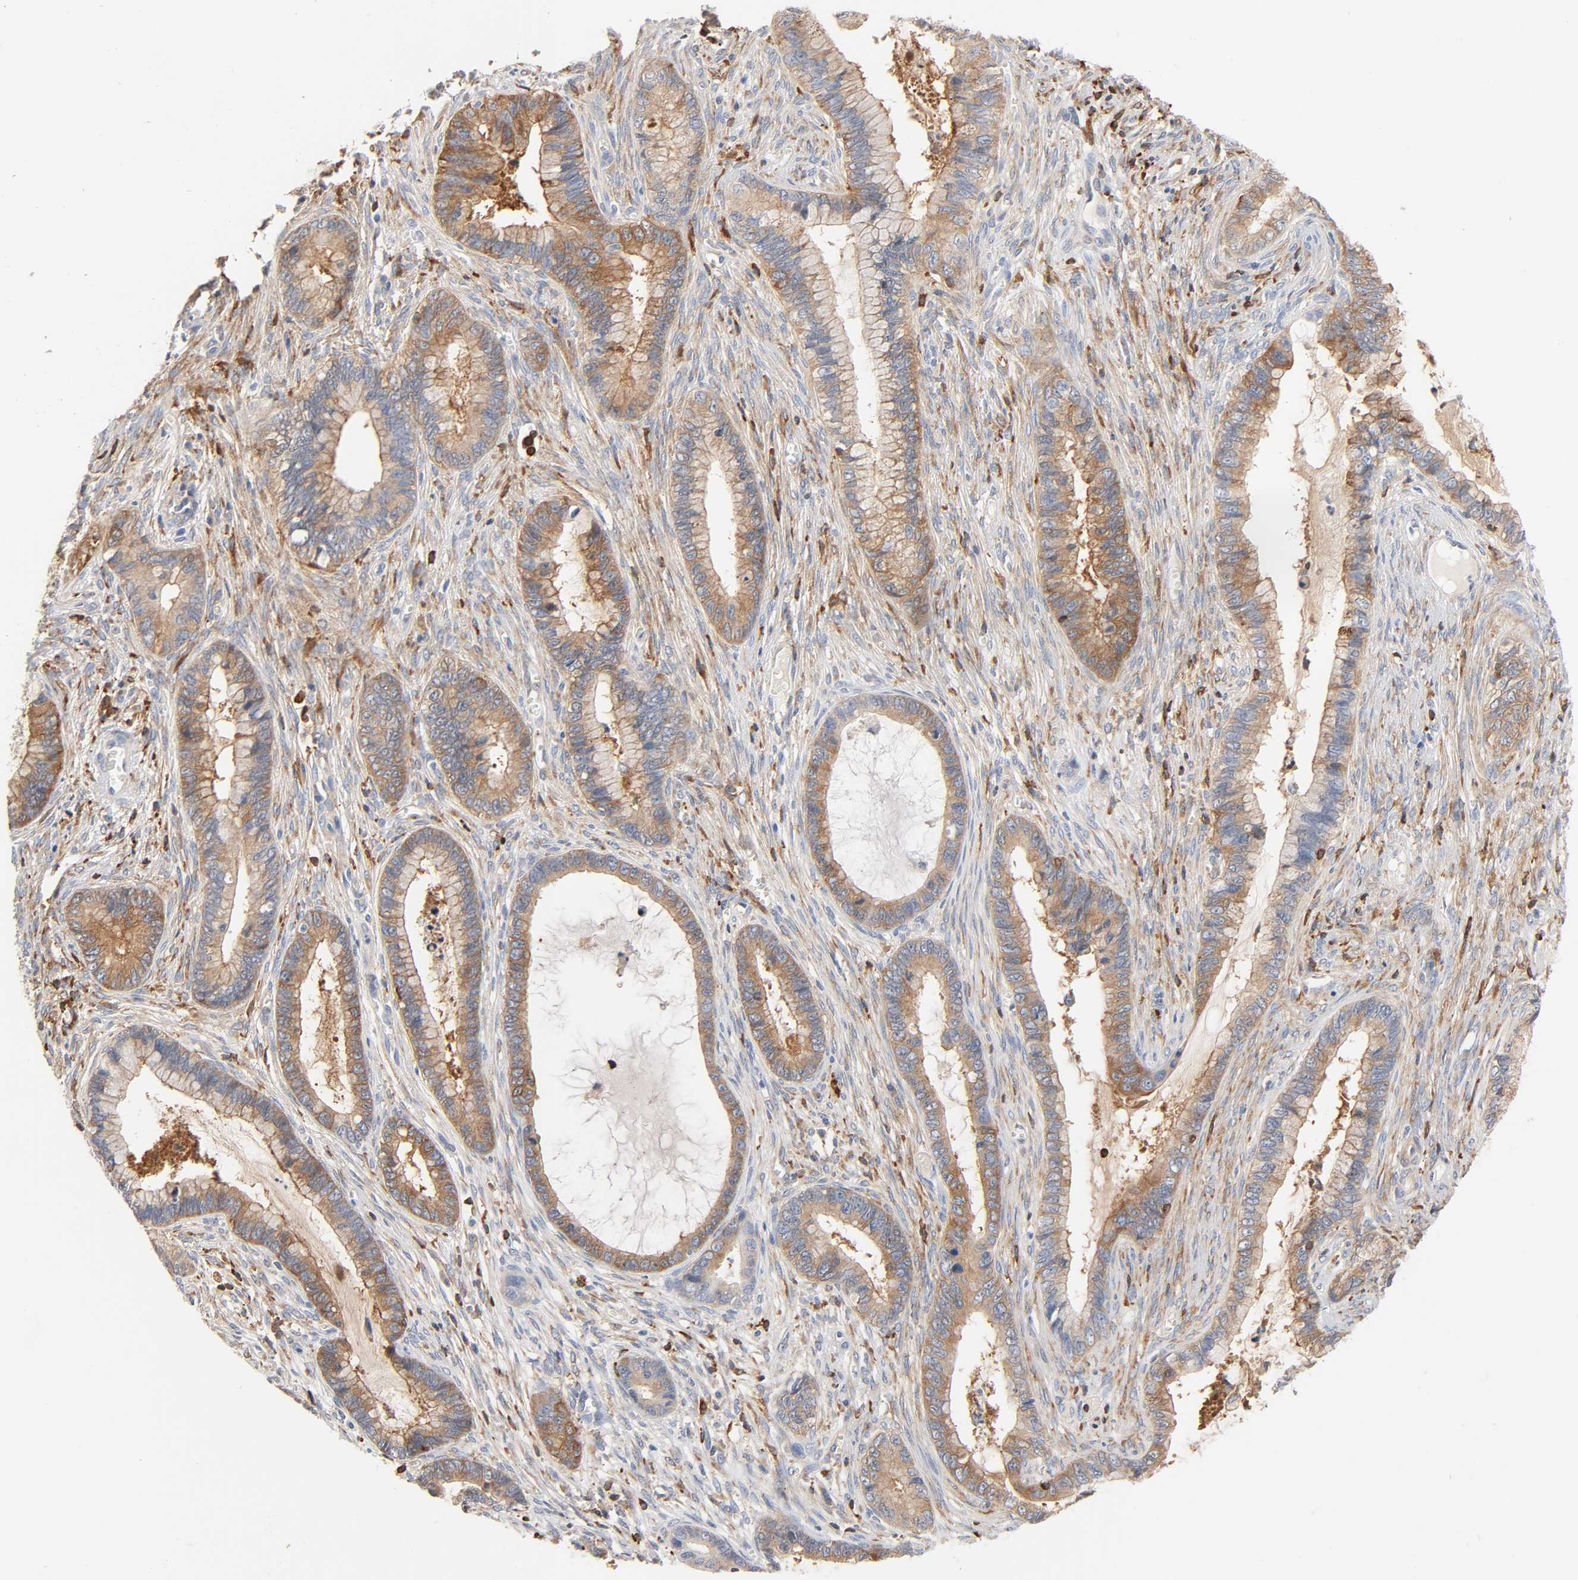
{"staining": {"intensity": "moderate", "quantity": ">75%", "location": "cytoplasmic/membranous"}, "tissue": "cervical cancer", "cell_type": "Tumor cells", "image_type": "cancer", "snomed": [{"axis": "morphology", "description": "Adenocarcinoma, NOS"}, {"axis": "topography", "description": "Cervix"}], "caption": "High-magnification brightfield microscopy of cervical adenocarcinoma stained with DAB (3,3'-diaminobenzidine) (brown) and counterstained with hematoxylin (blue). tumor cells exhibit moderate cytoplasmic/membranous staining is present in about>75% of cells.", "gene": "BIN1", "patient": {"sex": "female", "age": 44}}